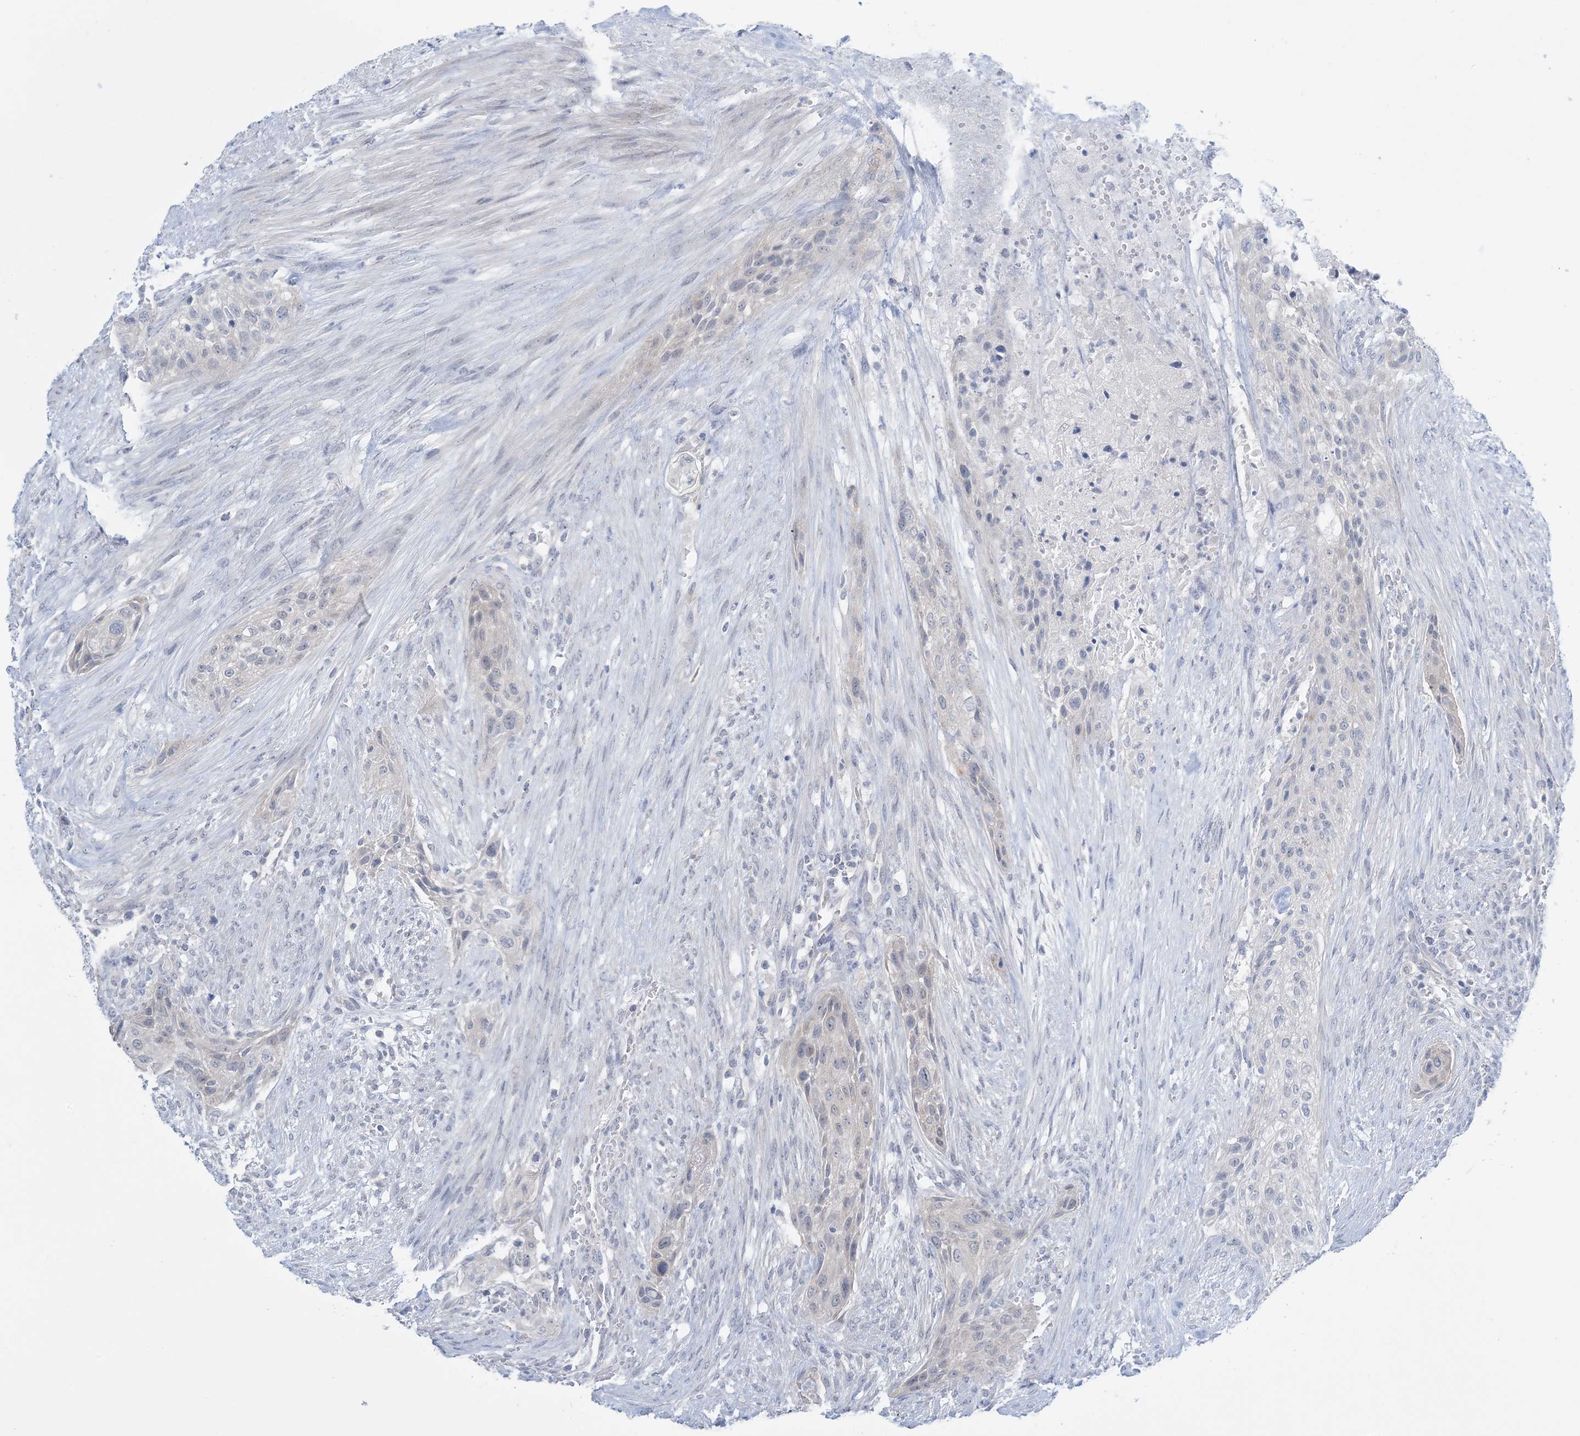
{"staining": {"intensity": "negative", "quantity": "none", "location": "none"}, "tissue": "urothelial cancer", "cell_type": "Tumor cells", "image_type": "cancer", "snomed": [{"axis": "morphology", "description": "Urothelial carcinoma, High grade"}, {"axis": "topography", "description": "Urinary bladder"}], "caption": "Immunohistochemical staining of human urothelial cancer demonstrates no significant expression in tumor cells.", "gene": "MRPS18A", "patient": {"sex": "male", "age": 35}}